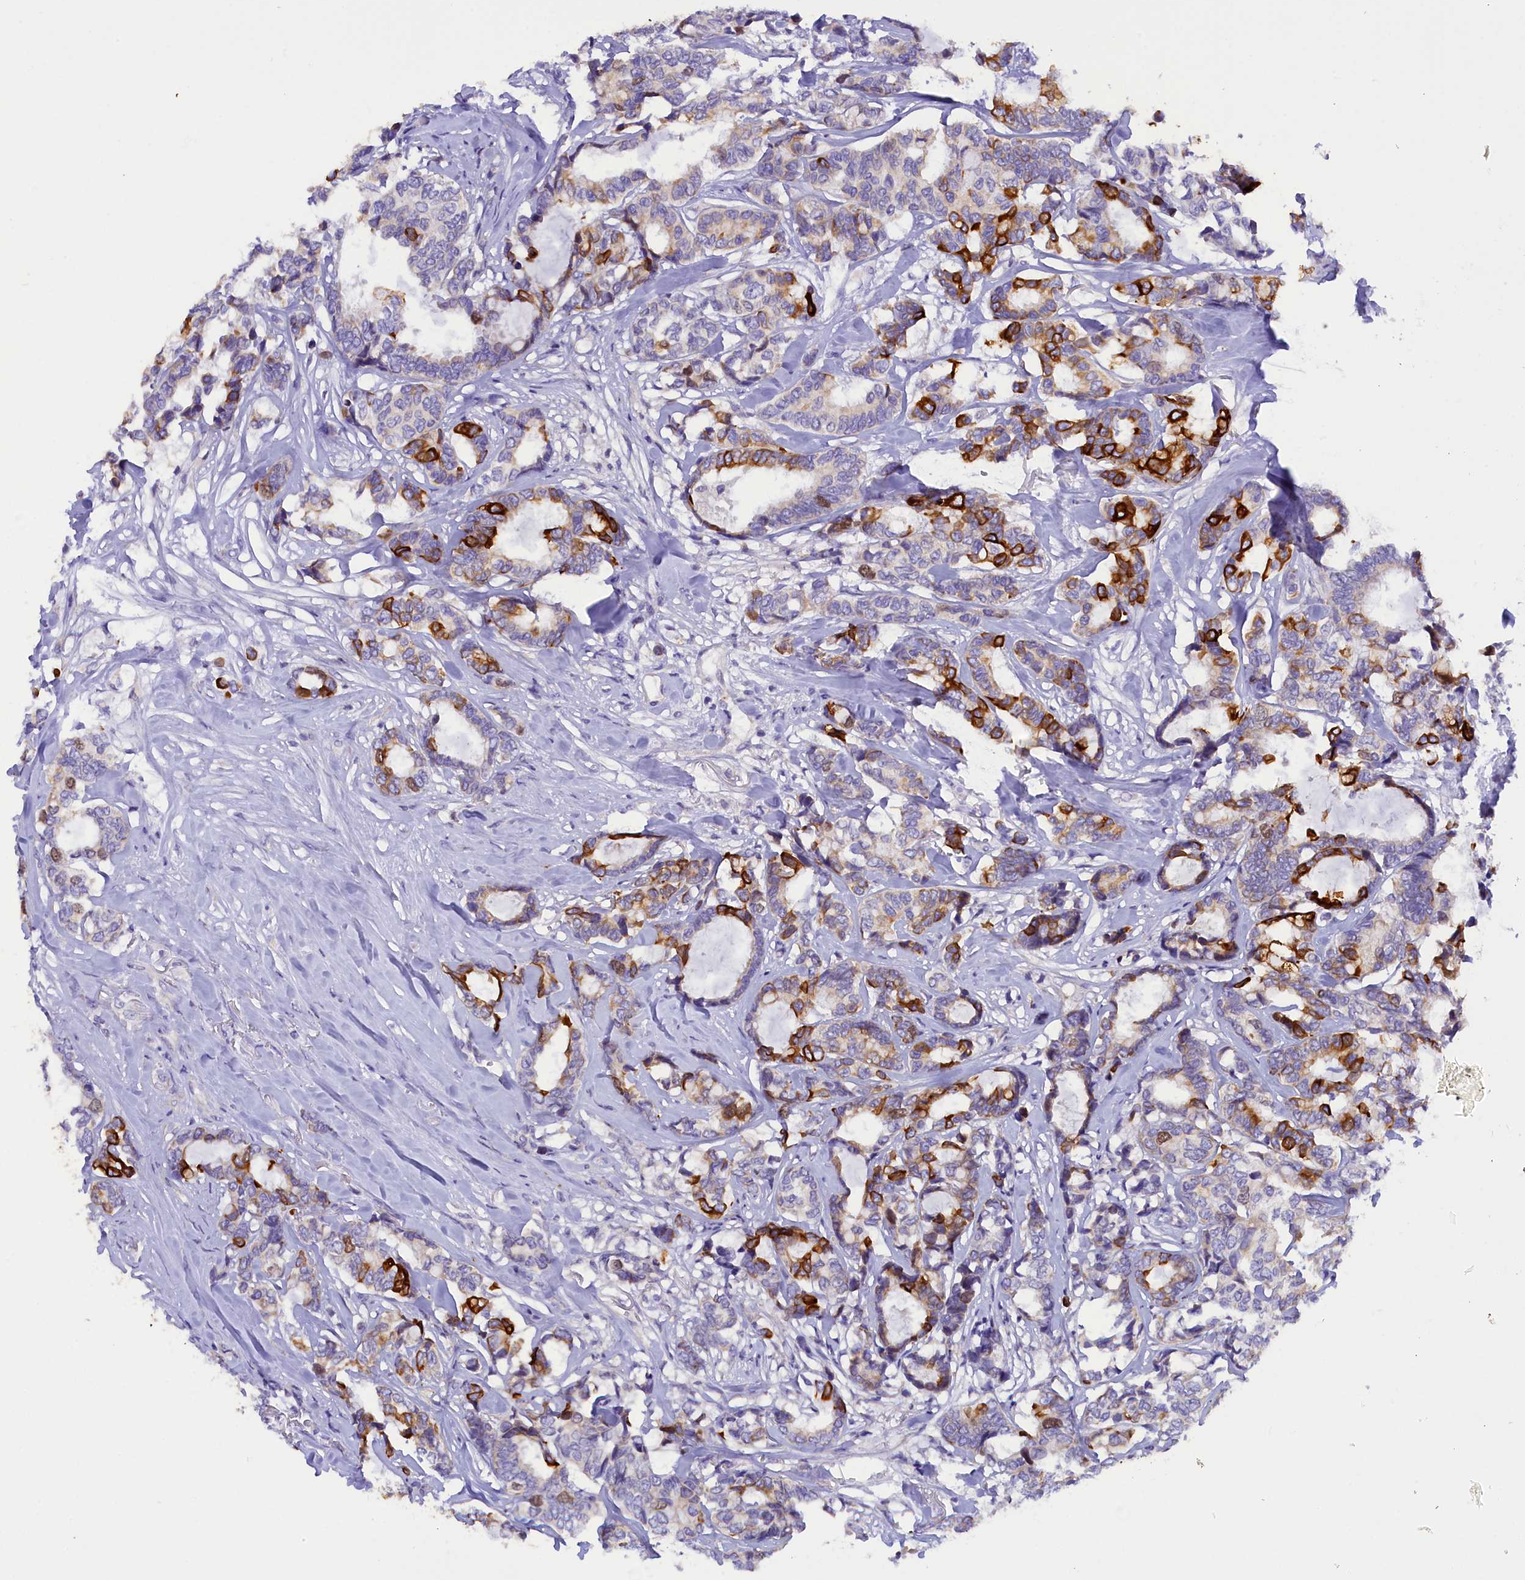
{"staining": {"intensity": "strong", "quantity": "25%-75%", "location": "cytoplasmic/membranous"}, "tissue": "breast cancer", "cell_type": "Tumor cells", "image_type": "cancer", "snomed": [{"axis": "morphology", "description": "Duct carcinoma"}, {"axis": "topography", "description": "Breast"}], "caption": "Immunohistochemical staining of human breast invasive ductal carcinoma reveals high levels of strong cytoplasmic/membranous protein staining in approximately 25%-75% of tumor cells.", "gene": "PKIA", "patient": {"sex": "female", "age": 87}}